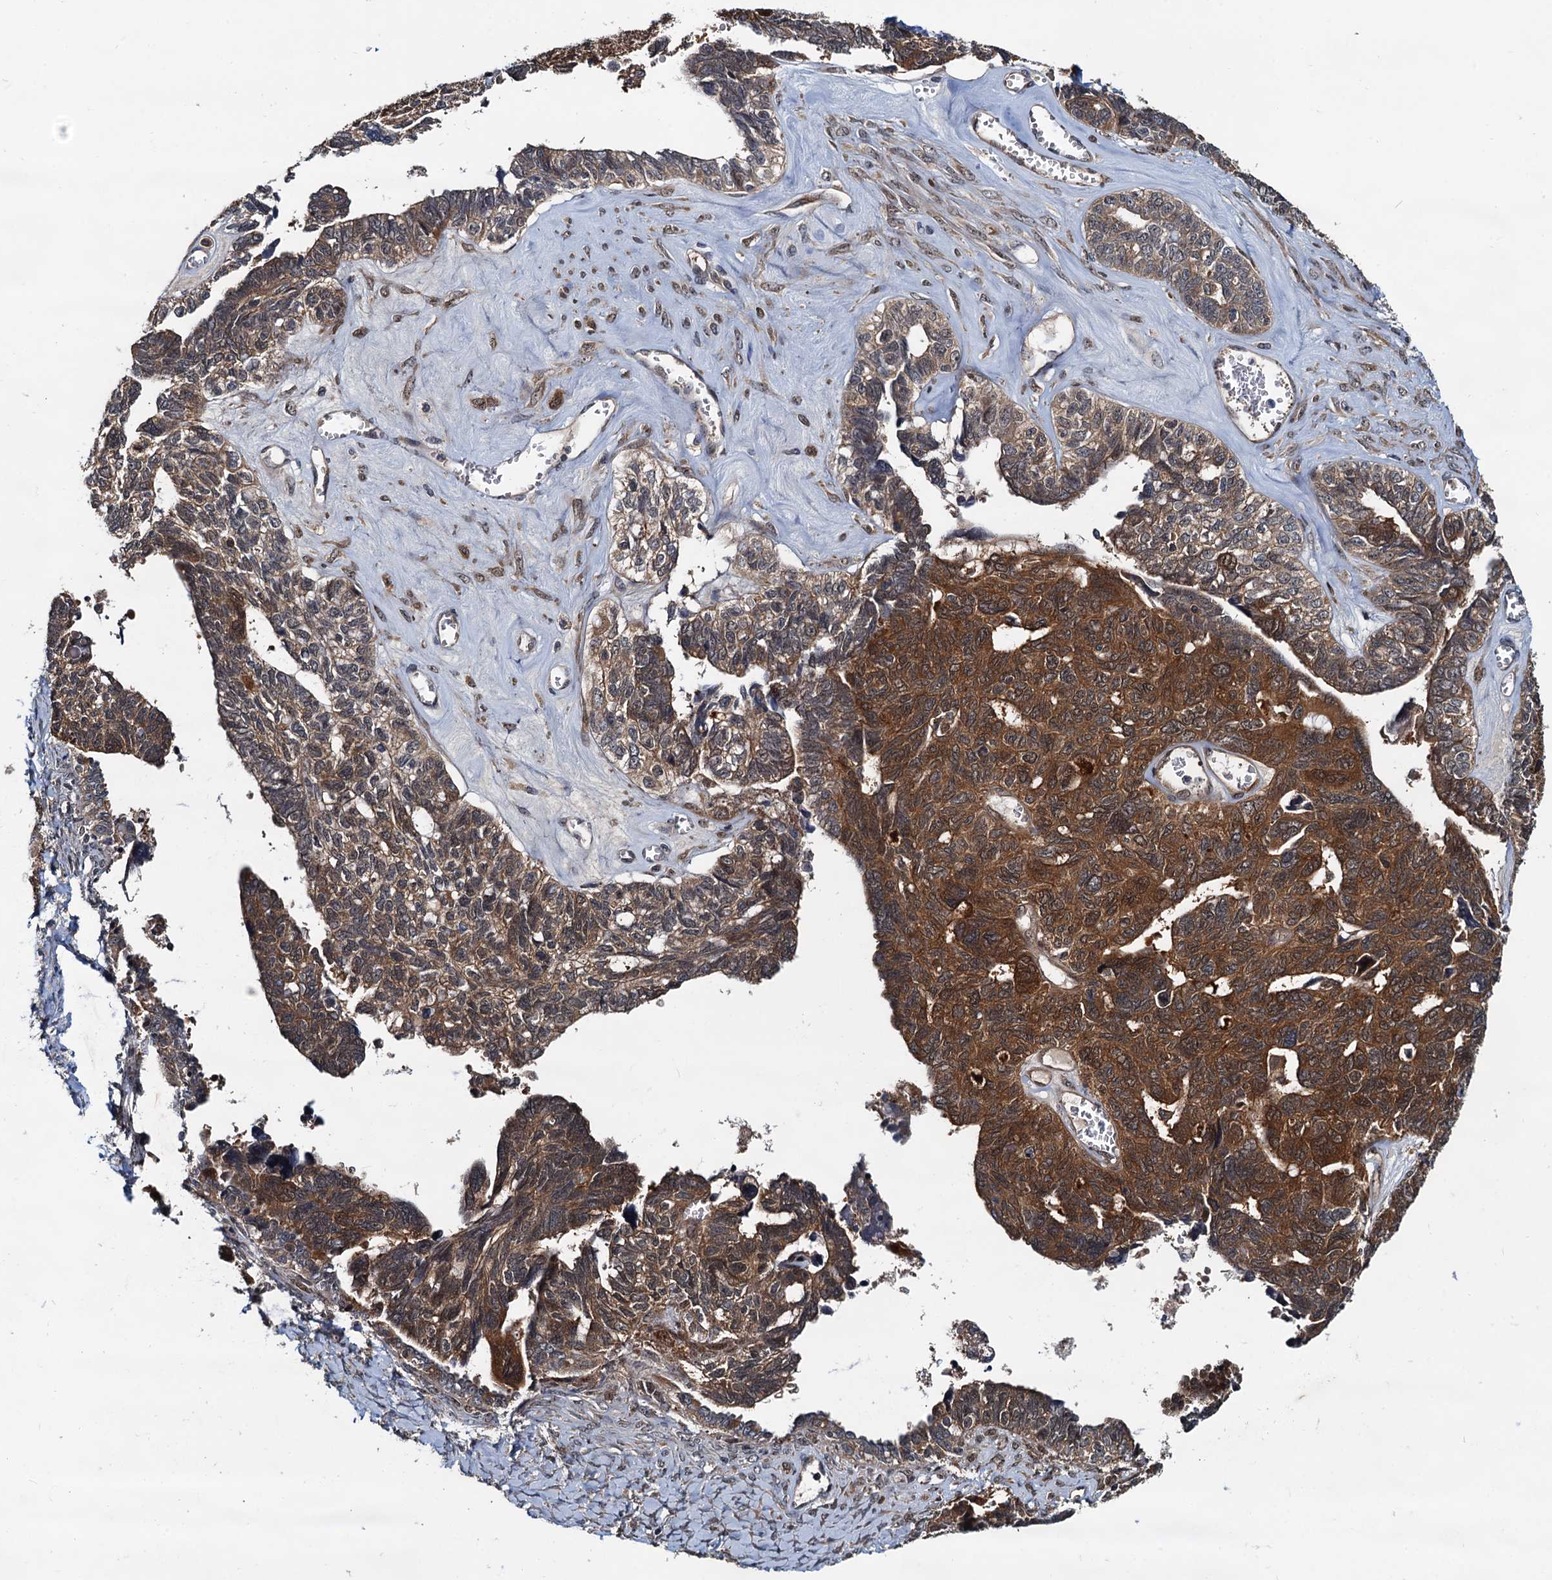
{"staining": {"intensity": "strong", "quantity": ">75%", "location": "cytoplasmic/membranous,nuclear"}, "tissue": "ovarian cancer", "cell_type": "Tumor cells", "image_type": "cancer", "snomed": [{"axis": "morphology", "description": "Cystadenocarcinoma, serous, NOS"}, {"axis": "topography", "description": "Ovary"}], "caption": "This photomicrograph exhibits ovarian cancer stained with immunohistochemistry (IHC) to label a protein in brown. The cytoplasmic/membranous and nuclear of tumor cells show strong positivity for the protein. Nuclei are counter-stained blue.", "gene": "AAGAB", "patient": {"sex": "female", "age": 79}}